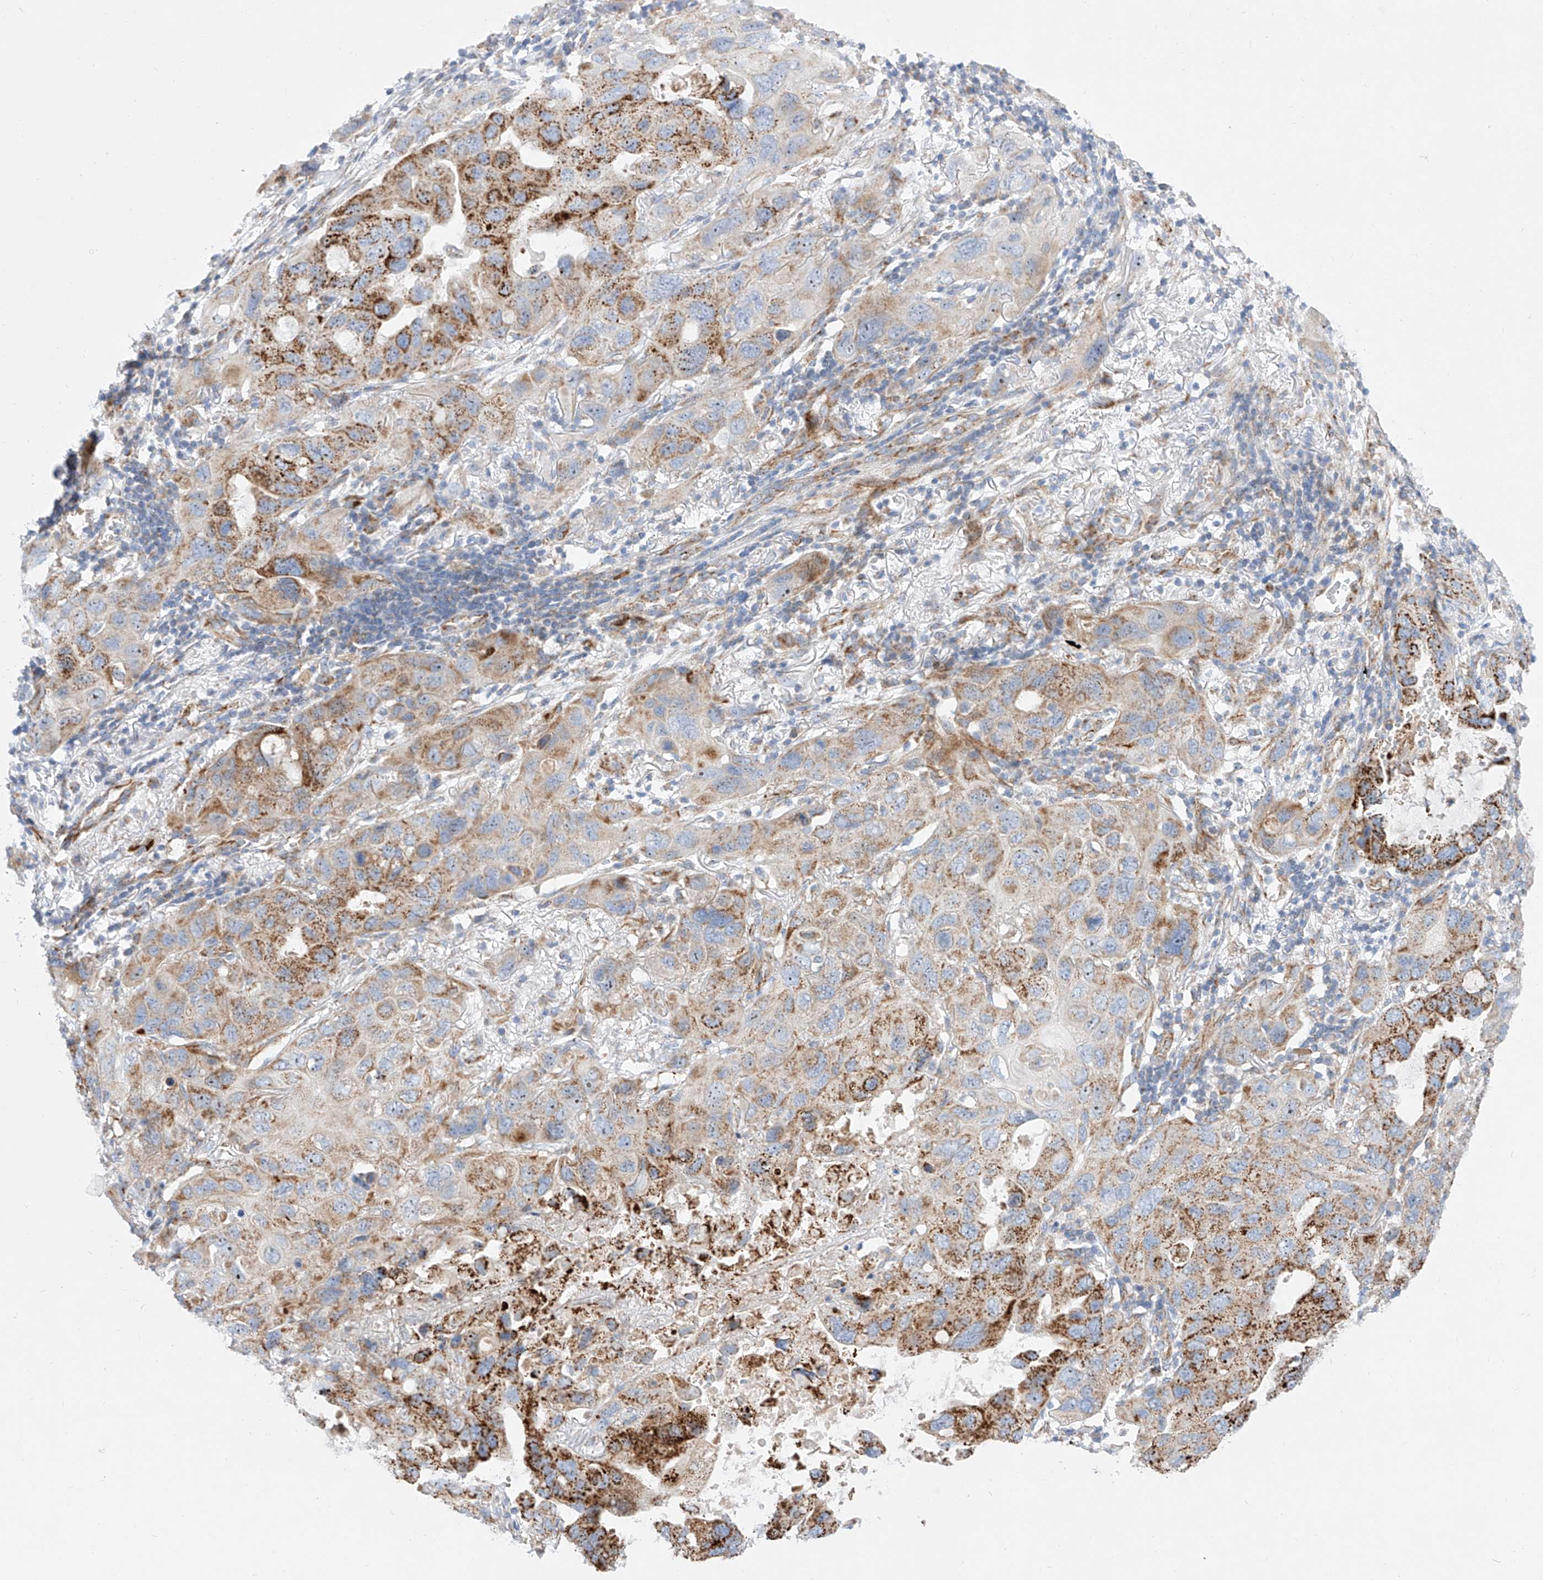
{"staining": {"intensity": "moderate", "quantity": "25%-75%", "location": "cytoplasmic/membranous"}, "tissue": "lung cancer", "cell_type": "Tumor cells", "image_type": "cancer", "snomed": [{"axis": "morphology", "description": "Squamous cell carcinoma, NOS"}, {"axis": "topography", "description": "Lung"}], "caption": "IHC image of neoplastic tissue: lung squamous cell carcinoma stained using IHC displays medium levels of moderate protein expression localized specifically in the cytoplasmic/membranous of tumor cells, appearing as a cytoplasmic/membranous brown color.", "gene": "CST9", "patient": {"sex": "female", "age": 73}}